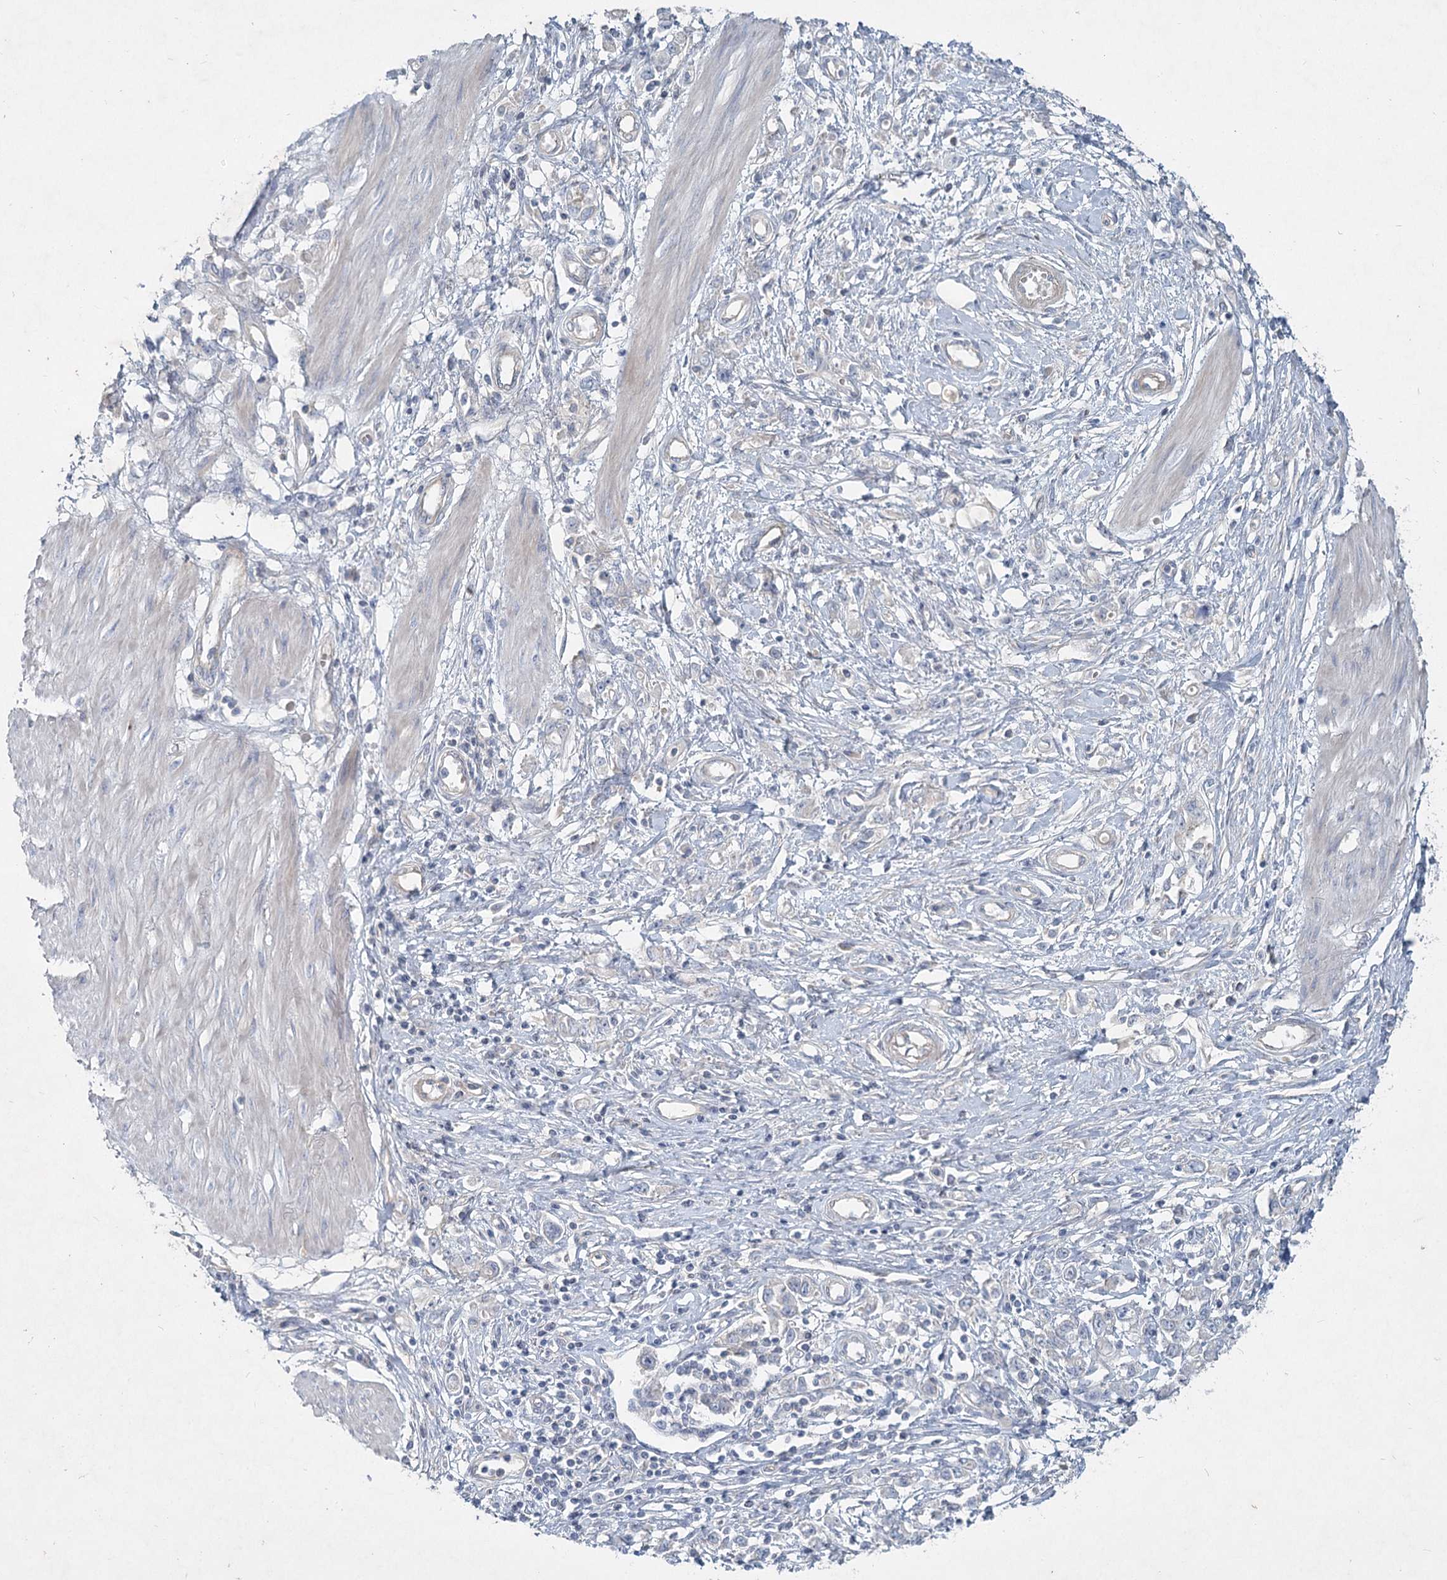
{"staining": {"intensity": "negative", "quantity": "none", "location": "none"}, "tissue": "stomach cancer", "cell_type": "Tumor cells", "image_type": "cancer", "snomed": [{"axis": "morphology", "description": "Adenocarcinoma, NOS"}, {"axis": "topography", "description": "Stomach"}], "caption": "High magnification brightfield microscopy of stomach cancer stained with DAB (brown) and counterstained with hematoxylin (blue): tumor cells show no significant staining.", "gene": "DNMBP", "patient": {"sex": "female", "age": 76}}